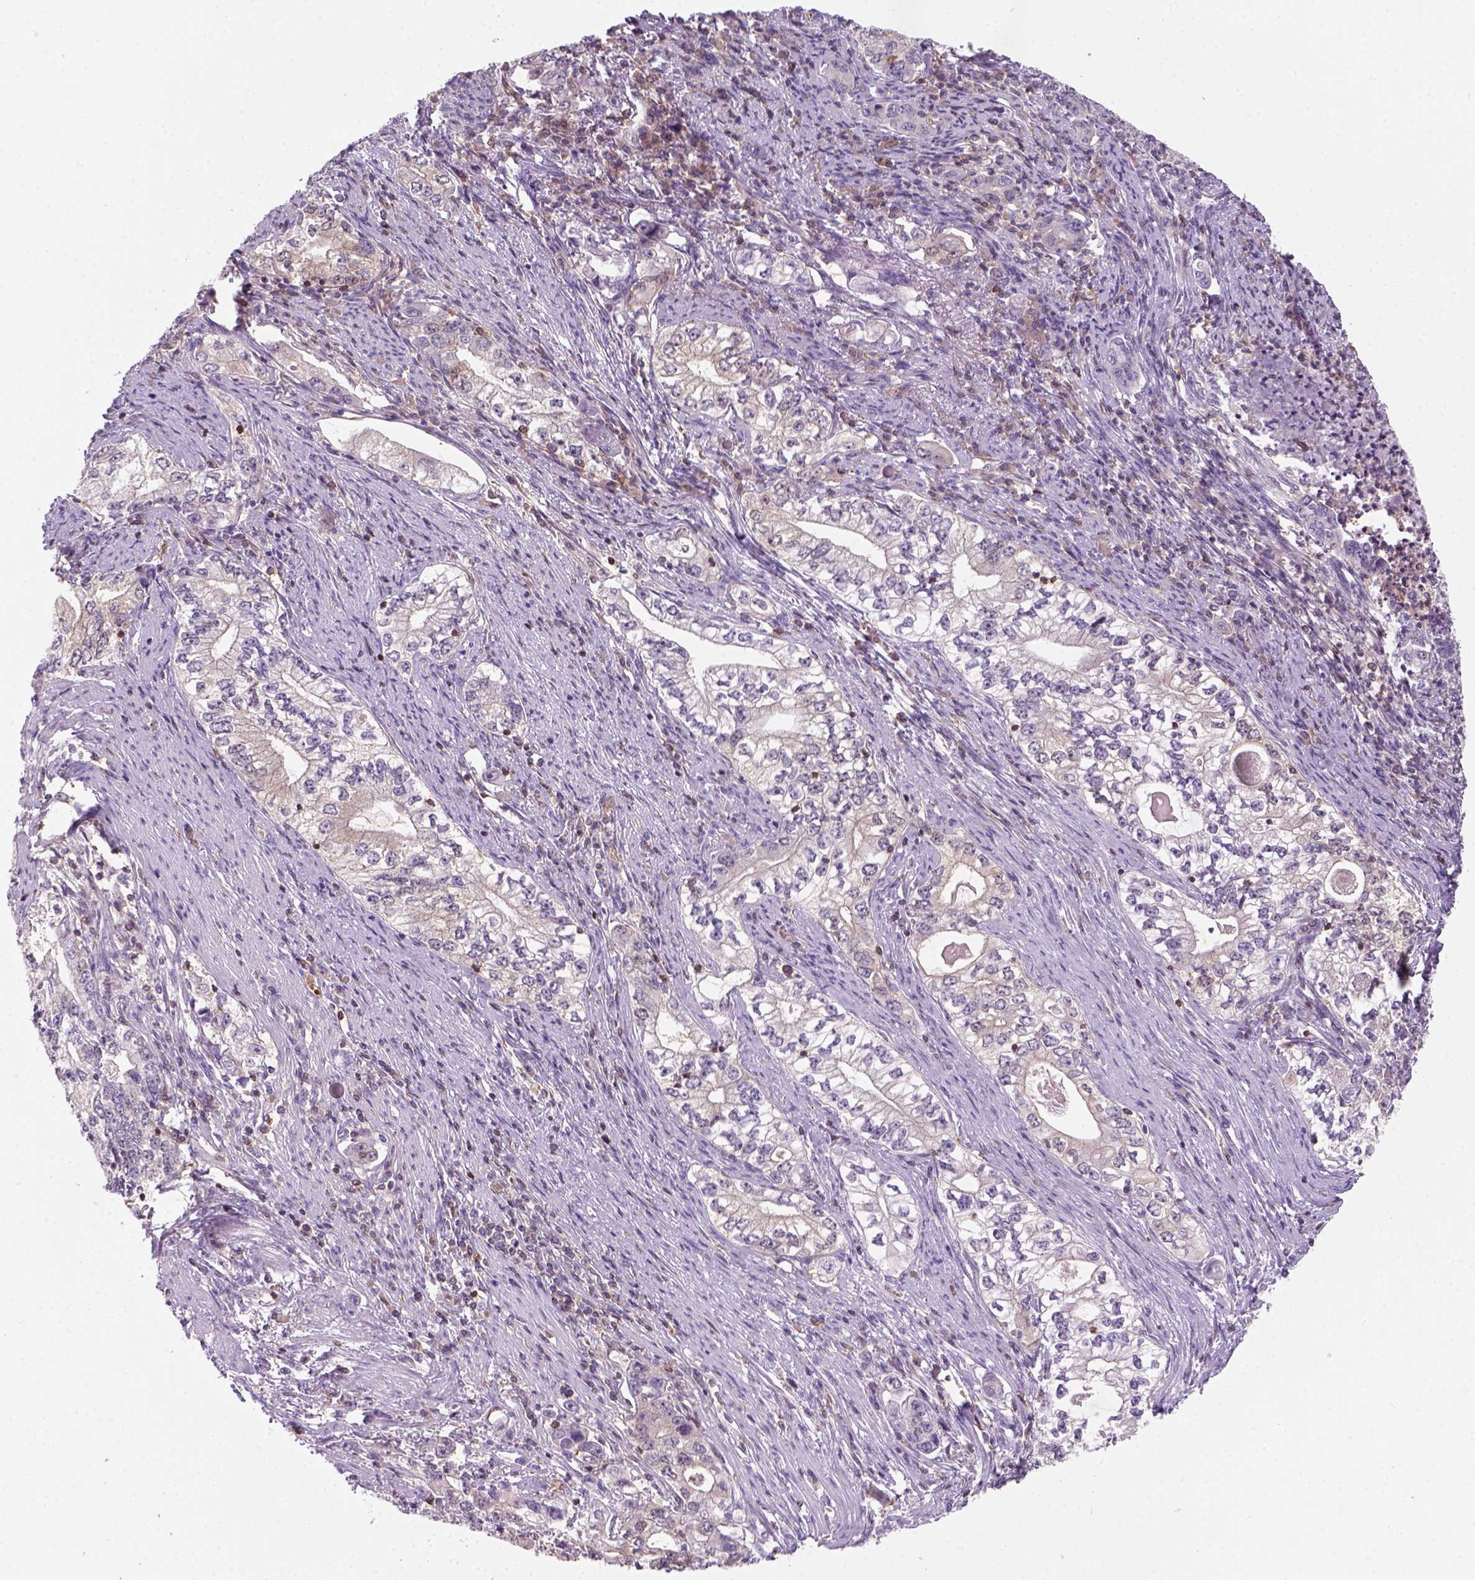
{"staining": {"intensity": "negative", "quantity": "none", "location": "none"}, "tissue": "stomach cancer", "cell_type": "Tumor cells", "image_type": "cancer", "snomed": [{"axis": "morphology", "description": "Adenocarcinoma, NOS"}, {"axis": "topography", "description": "Stomach, lower"}], "caption": "High power microscopy photomicrograph of an immunohistochemistry (IHC) photomicrograph of stomach cancer, revealing no significant positivity in tumor cells.", "gene": "GOT1", "patient": {"sex": "female", "age": 72}}